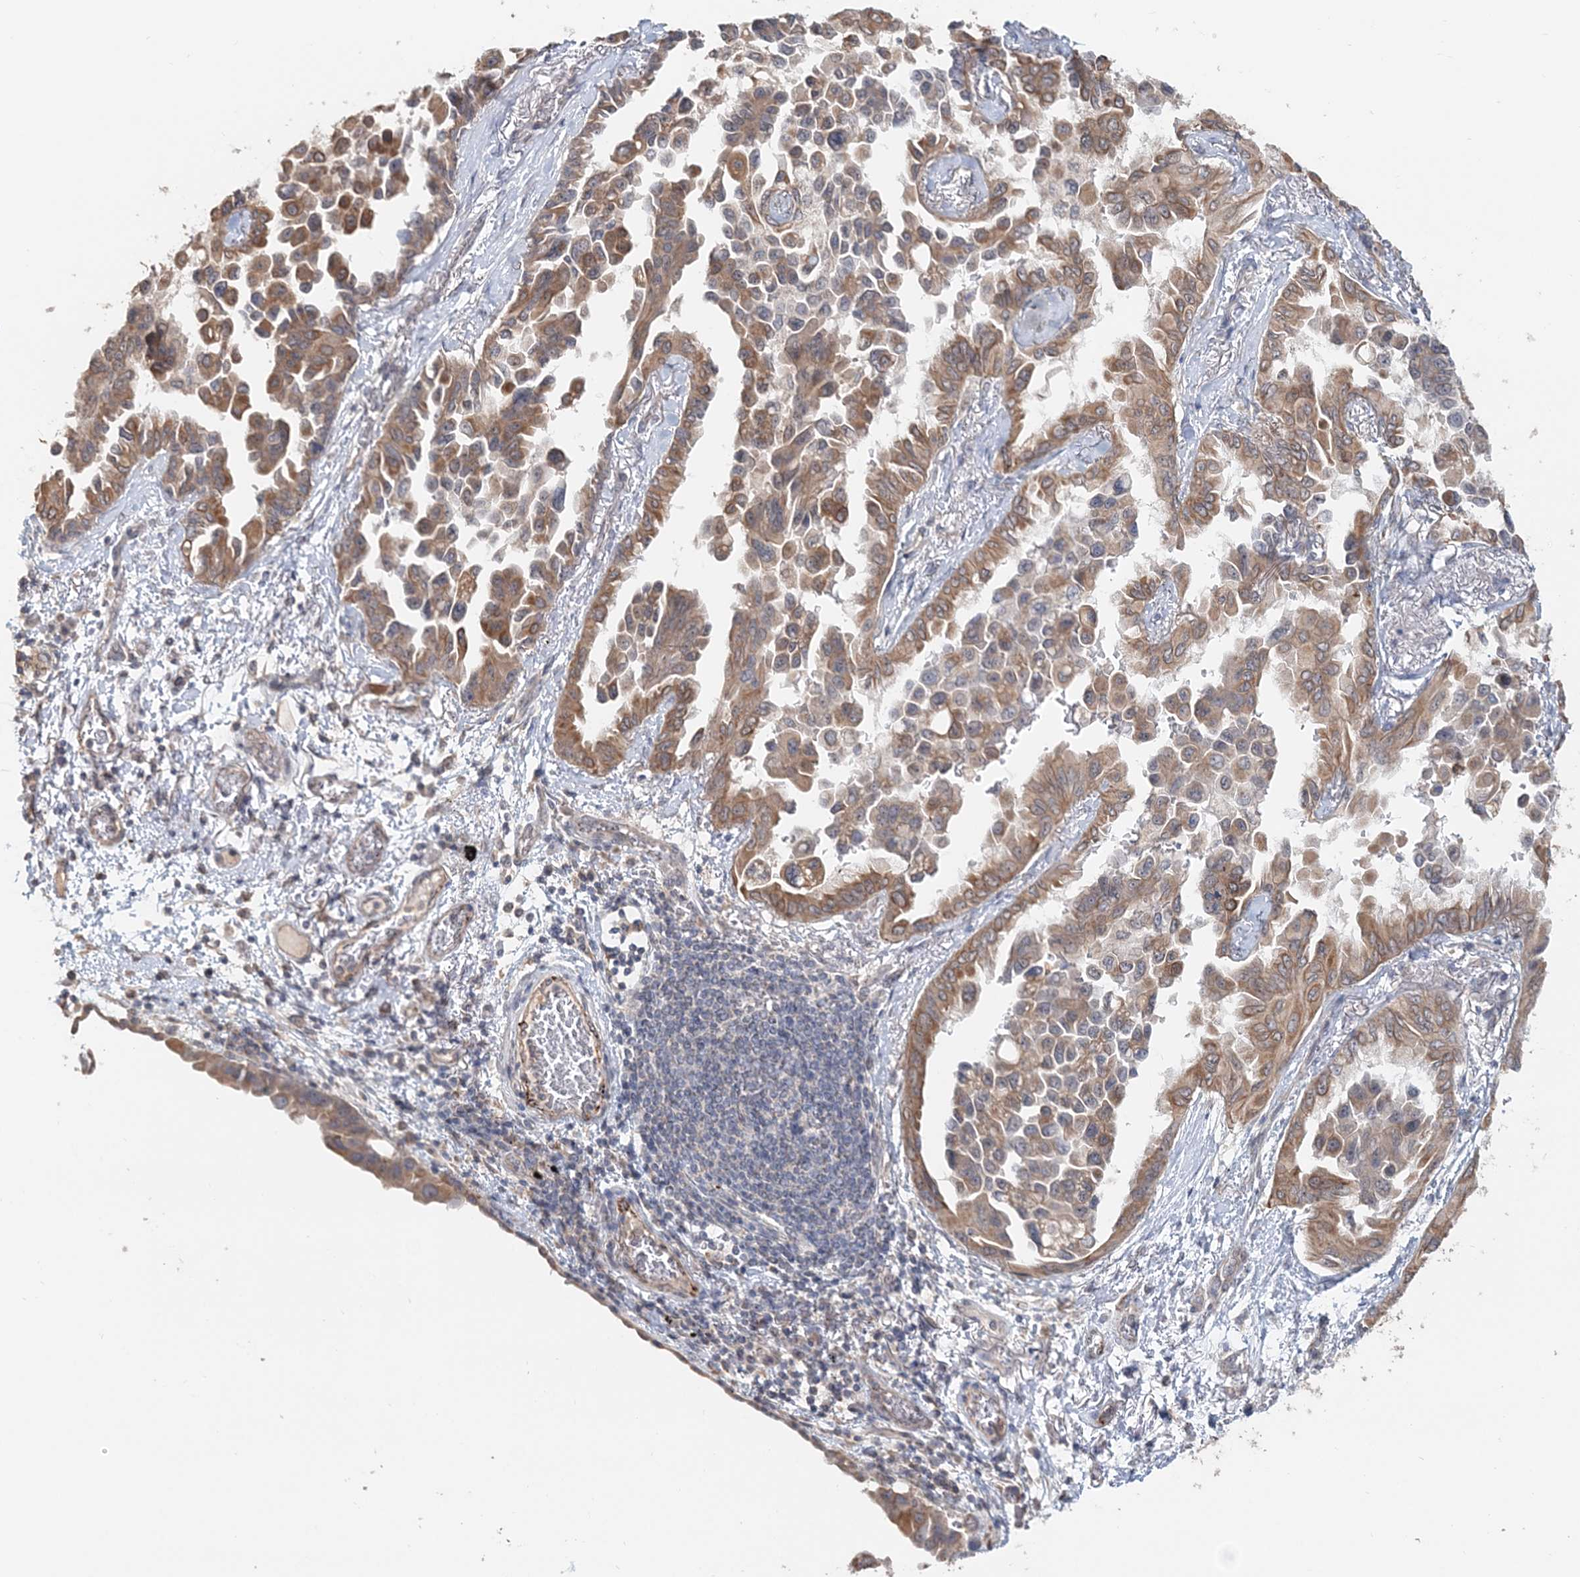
{"staining": {"intensity": "moderate", "quantity": ">75%", "location": "cytoplasmic/membranous"}, "tissue": "lung cancer", "cell_type": "Tumor cells", "image_type": "cancer", "snomed": [{"axis": "morphology", "description": "Adenocarcinoma, NOS"}, {"axis": "topography", "description": "Lung"}], "caption": "Immunohistochemistry (DAB (3,3'-diaminobenzidine)) staining of human lung cancer displays moderate cytoplasmic/membranous protein positivity in approximately >75% of tumor cells.", "gene": "FBXO38", "patient": {"sex": "female", "age": 67}}